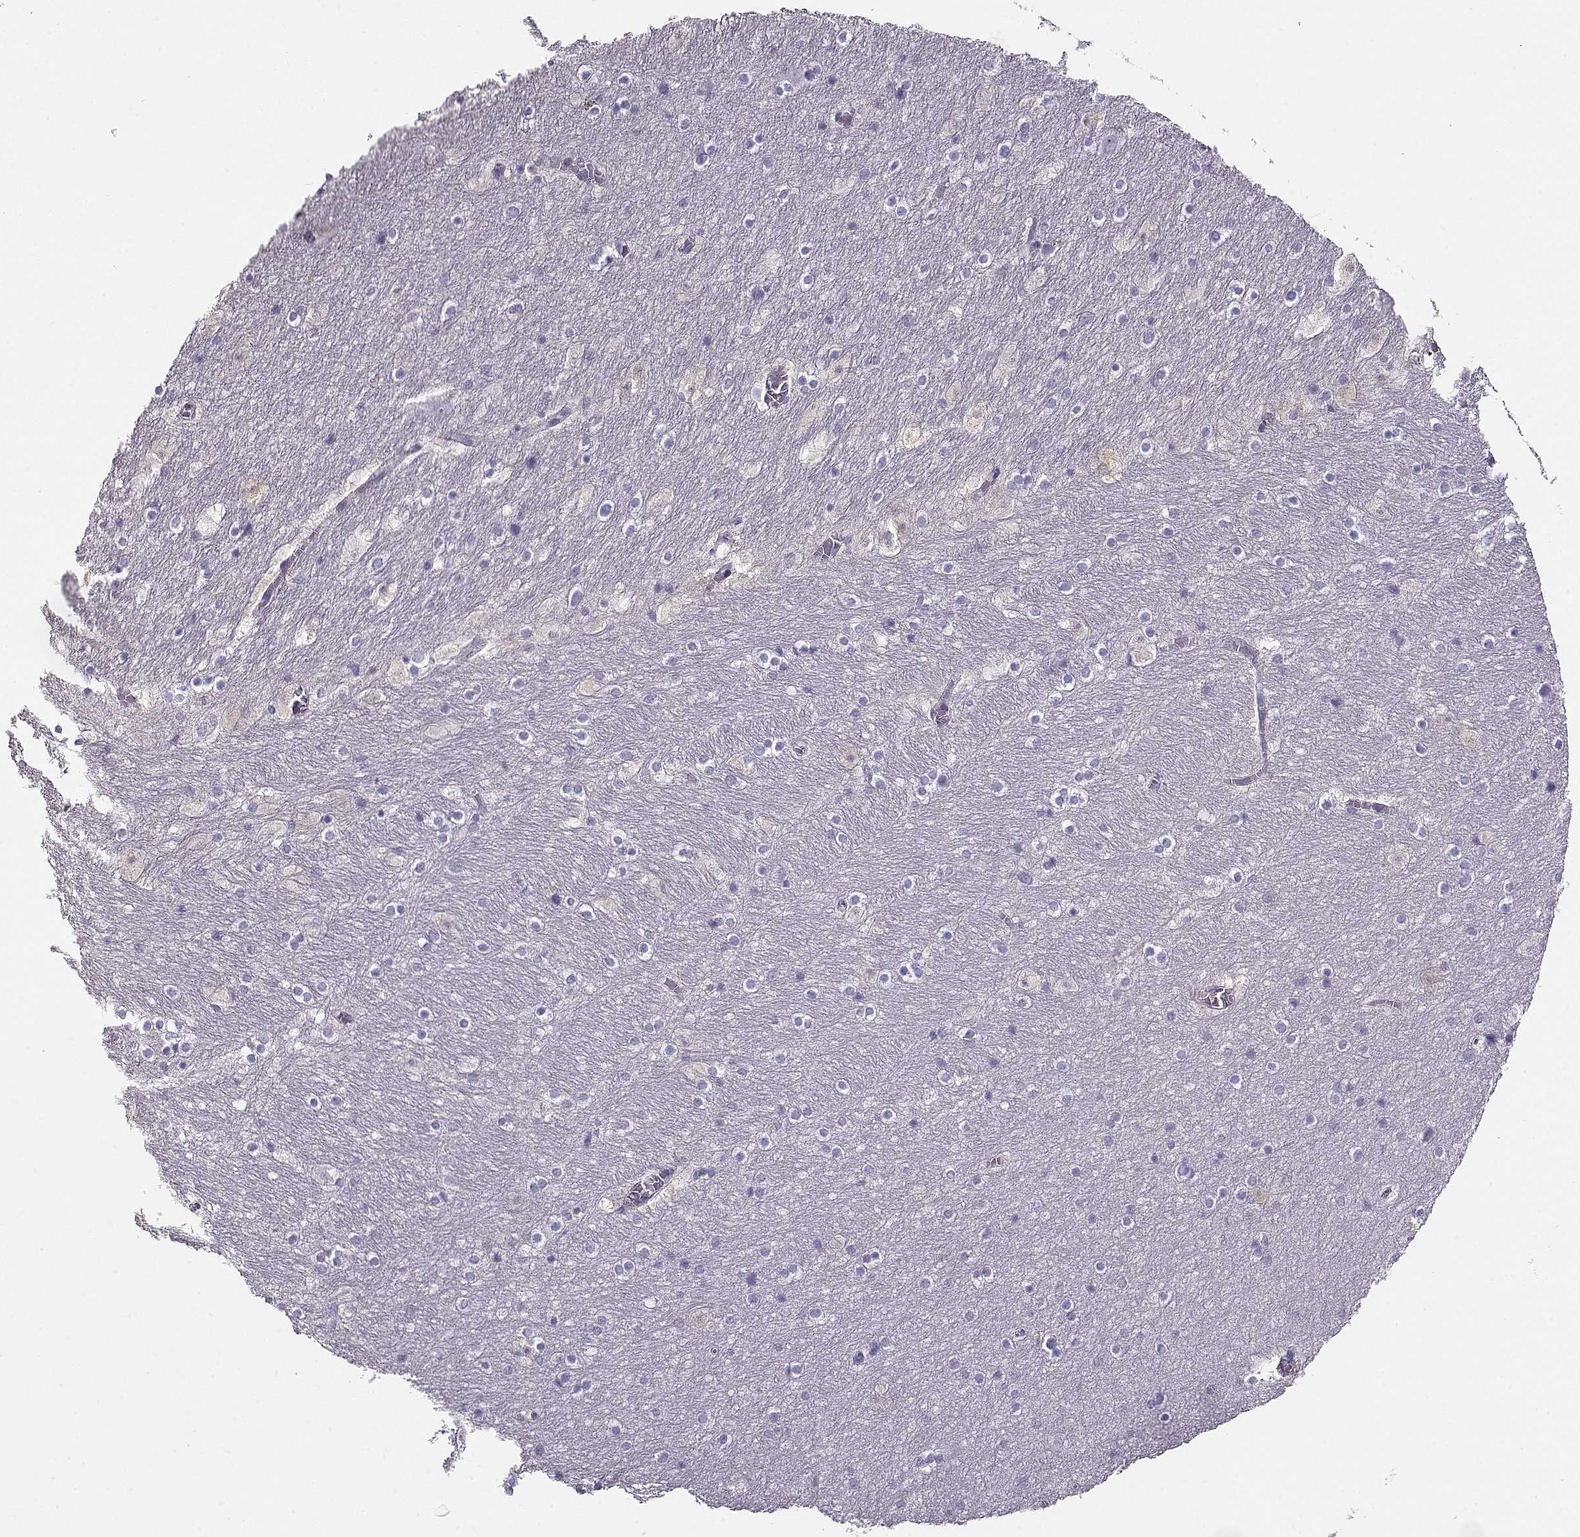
{"staining": {"intensity": "negative", "quantity": "none", "location": "none"}, "tissue": "hippocampus", "cell_type": "Glial cells", "image_type": "normal", "snomed": [{"axis": "morphology", "description": "Normal tissue, NOS"}, {"axis": "topography", "description": "Hippocampus"}], "caption": "Immunohistochemical staining of unremarkable hippocampus demonstrates no significant positivity in glial cells. The staining was performed using DAB to visualize the protein expression in brown, while the nuclei were stained in blue with hematoxylin (Magnification: 20x).", "gene": "CCR8", "patient": {"sex": "male", "age": 45}}